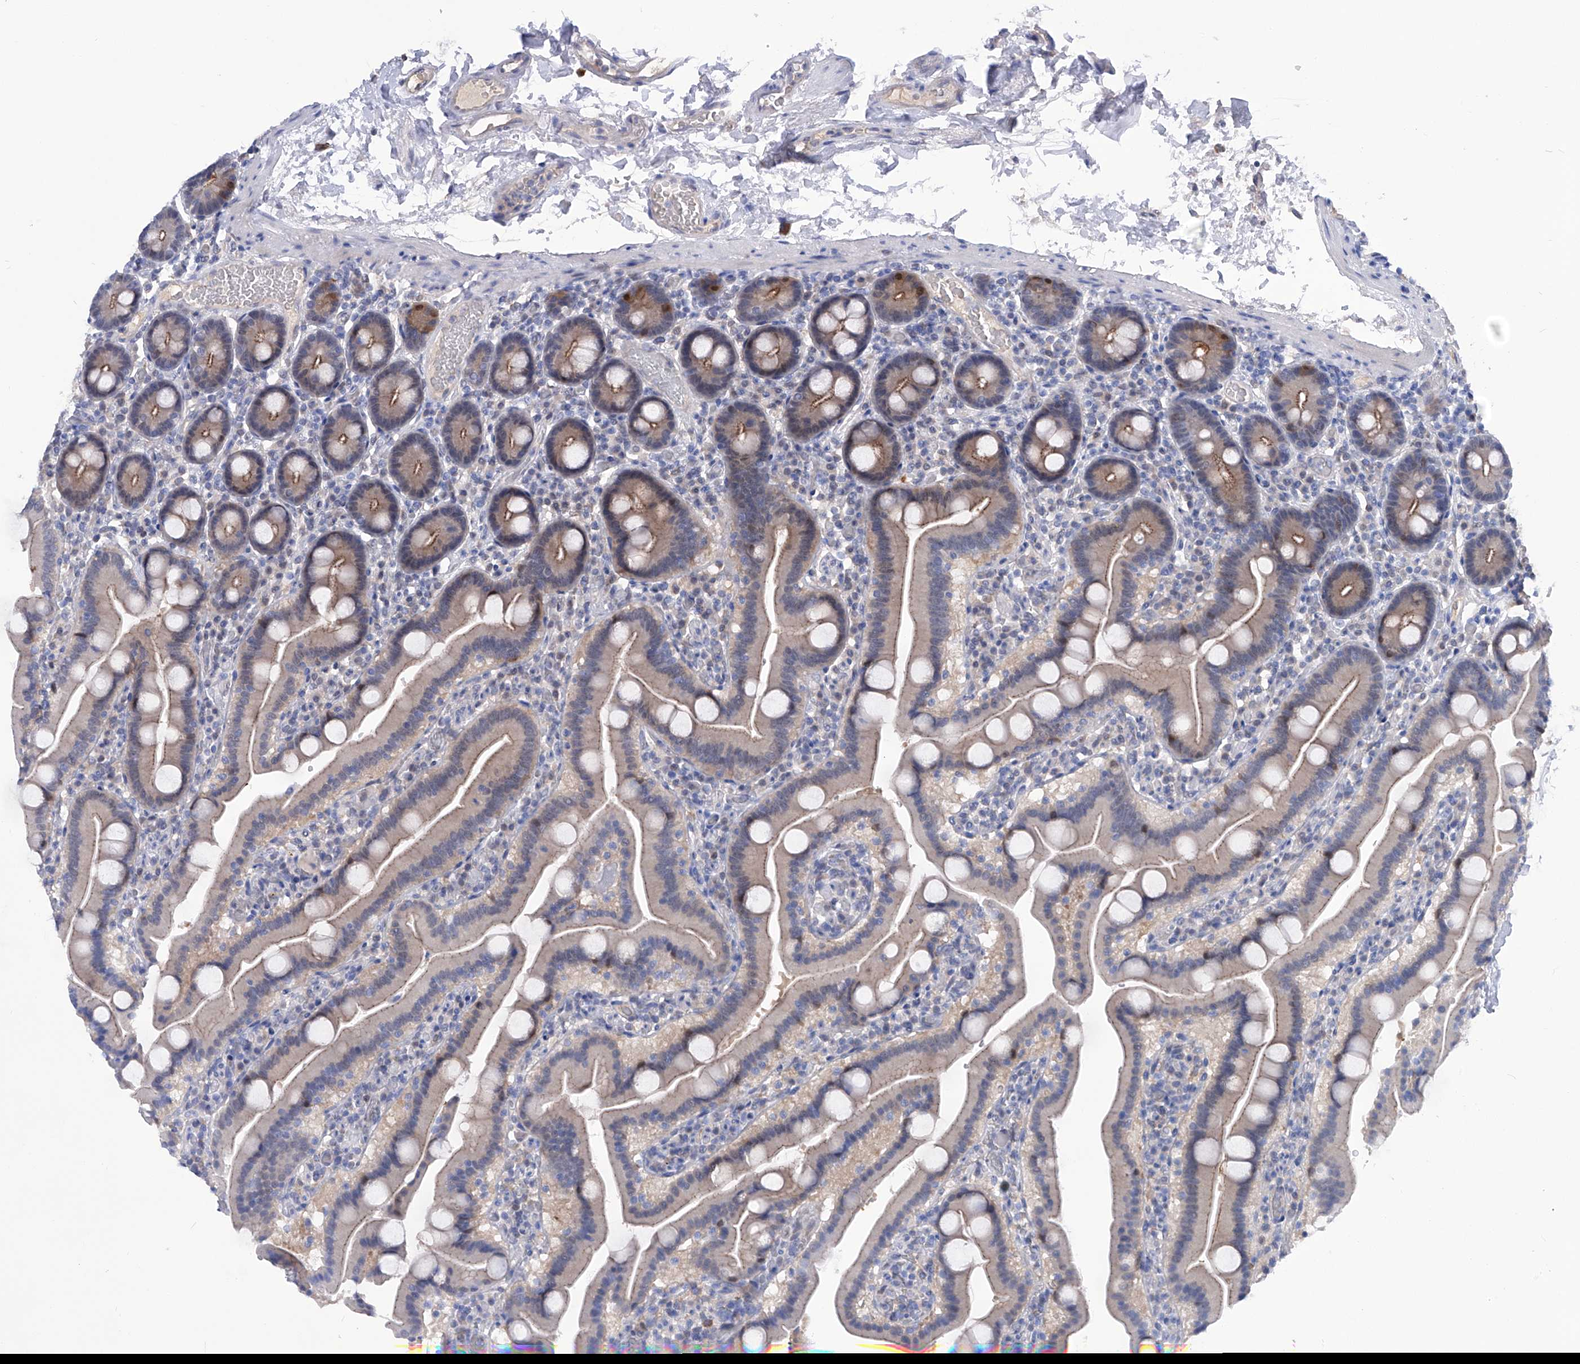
{"staining": {"intensity": "weak", "quantity": "25%-75%", "location": "cytoplasmic/membranous"}, "tissue": "duodenum", "cell_type": "Glandular cells", "image_type": "normal", "snomed": [{"axis": "morphology", "description": "Normal tissue, NOS"}, {"axis": "topography", "description": "Duodenum"}], "caption": "Glandular cells display weak cytoplasmic/membranous expression in about 25%-75% of cells in benign duodenum.", "gene": "PGM3", "patient": {"sex": "male", "age": 55}}